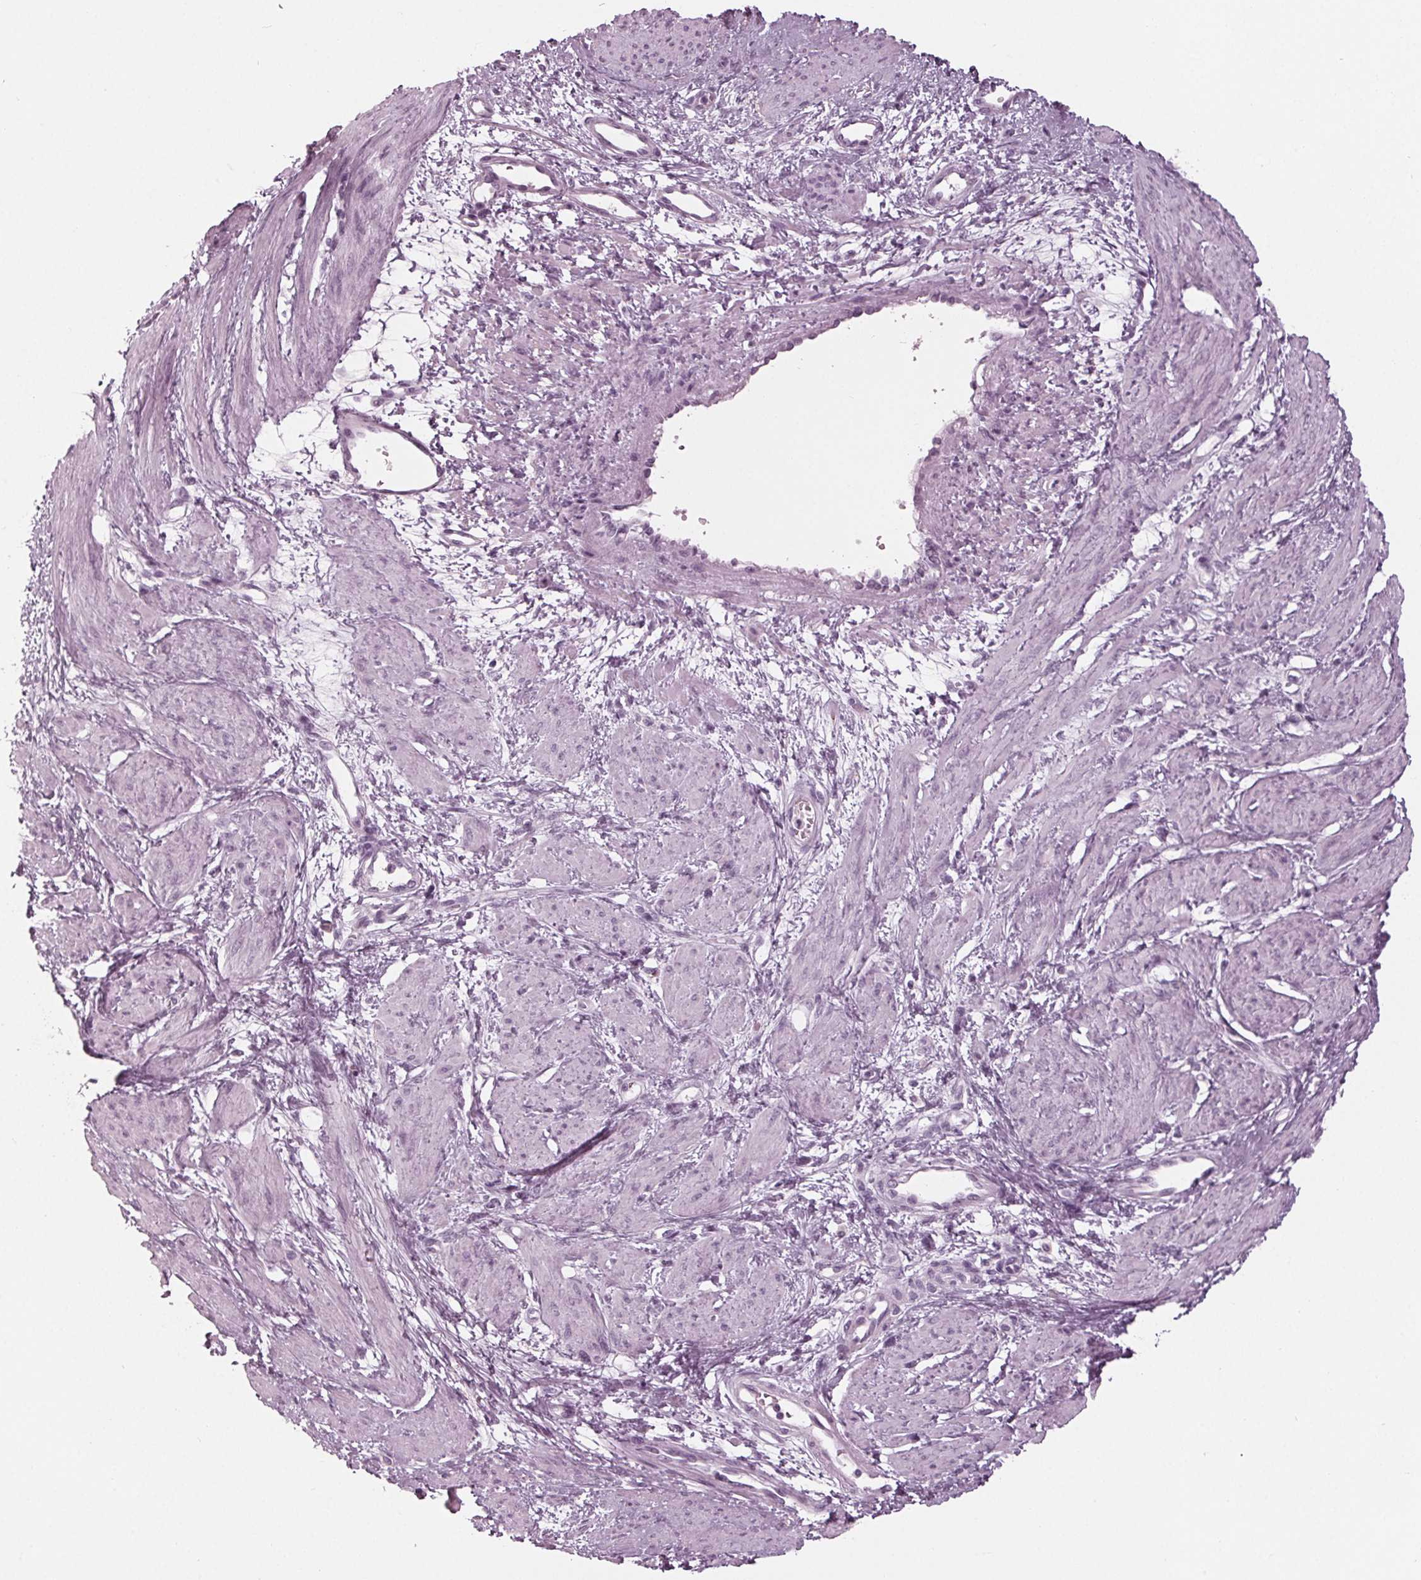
{"staining": {"intensity": "negative", "quantity": "none", "location": "none"}, "tissue": "smooth muscle", "cell_type": "Smooth muscle cells", "image_type": "normal", "snomed": [{"axis": "morphology", "description": "Normal tissue, NOS"}, {"axis": "topography", "description": "Smooth muscle"}, {"axis": "topography", "description": "Uterus"}], "caption": "A photomicrograph of human smooth muscle is negative for staining in smooth muscle cells.", "gene": "KRT28", "patient": {"sex": "female", "age": 39}}